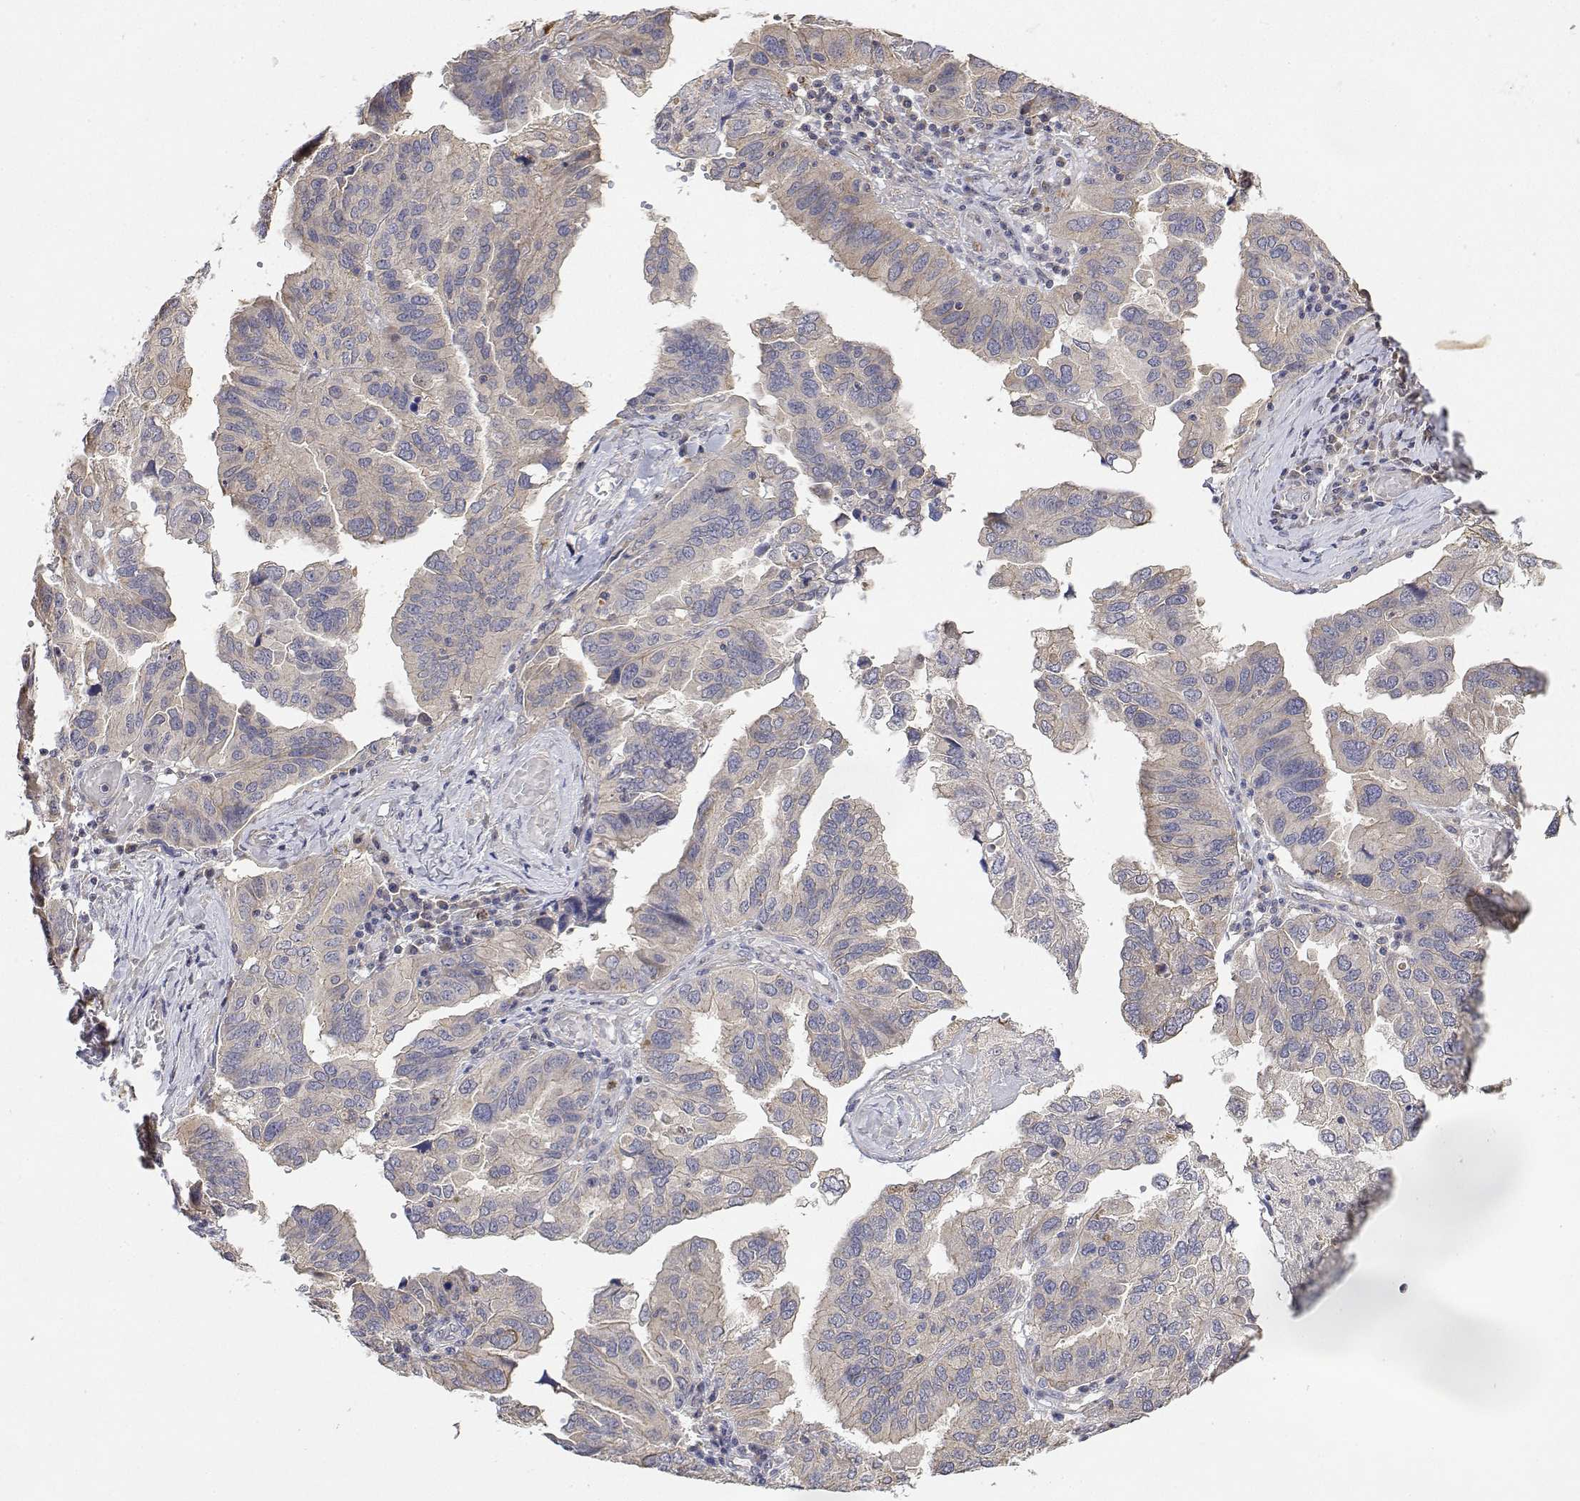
{"staining": {"intensity": "negative", "quantity": "none", "location": "none"}, "tissue": "ovarian cancer", "cell_type": "Tumor cells", "image_type": "cancer", "snomed": [{"axis": "morphology", "description": "Cystadenocarcinoma, serous, NOS"}, {"axis": "topography", "description": "Ovary"}], "caption": "Tumor cells show no significant protein staining in ovarian cancer. (Stains: DAB (3,3'-diaminobenzidine) immunohistochemistry (IHC) with hematoxylin counter stain, Microscopy: brightfield microscopy at high magnification).", "gene": "LONRF3", "patient": {"sex": "female", "age": 79}}